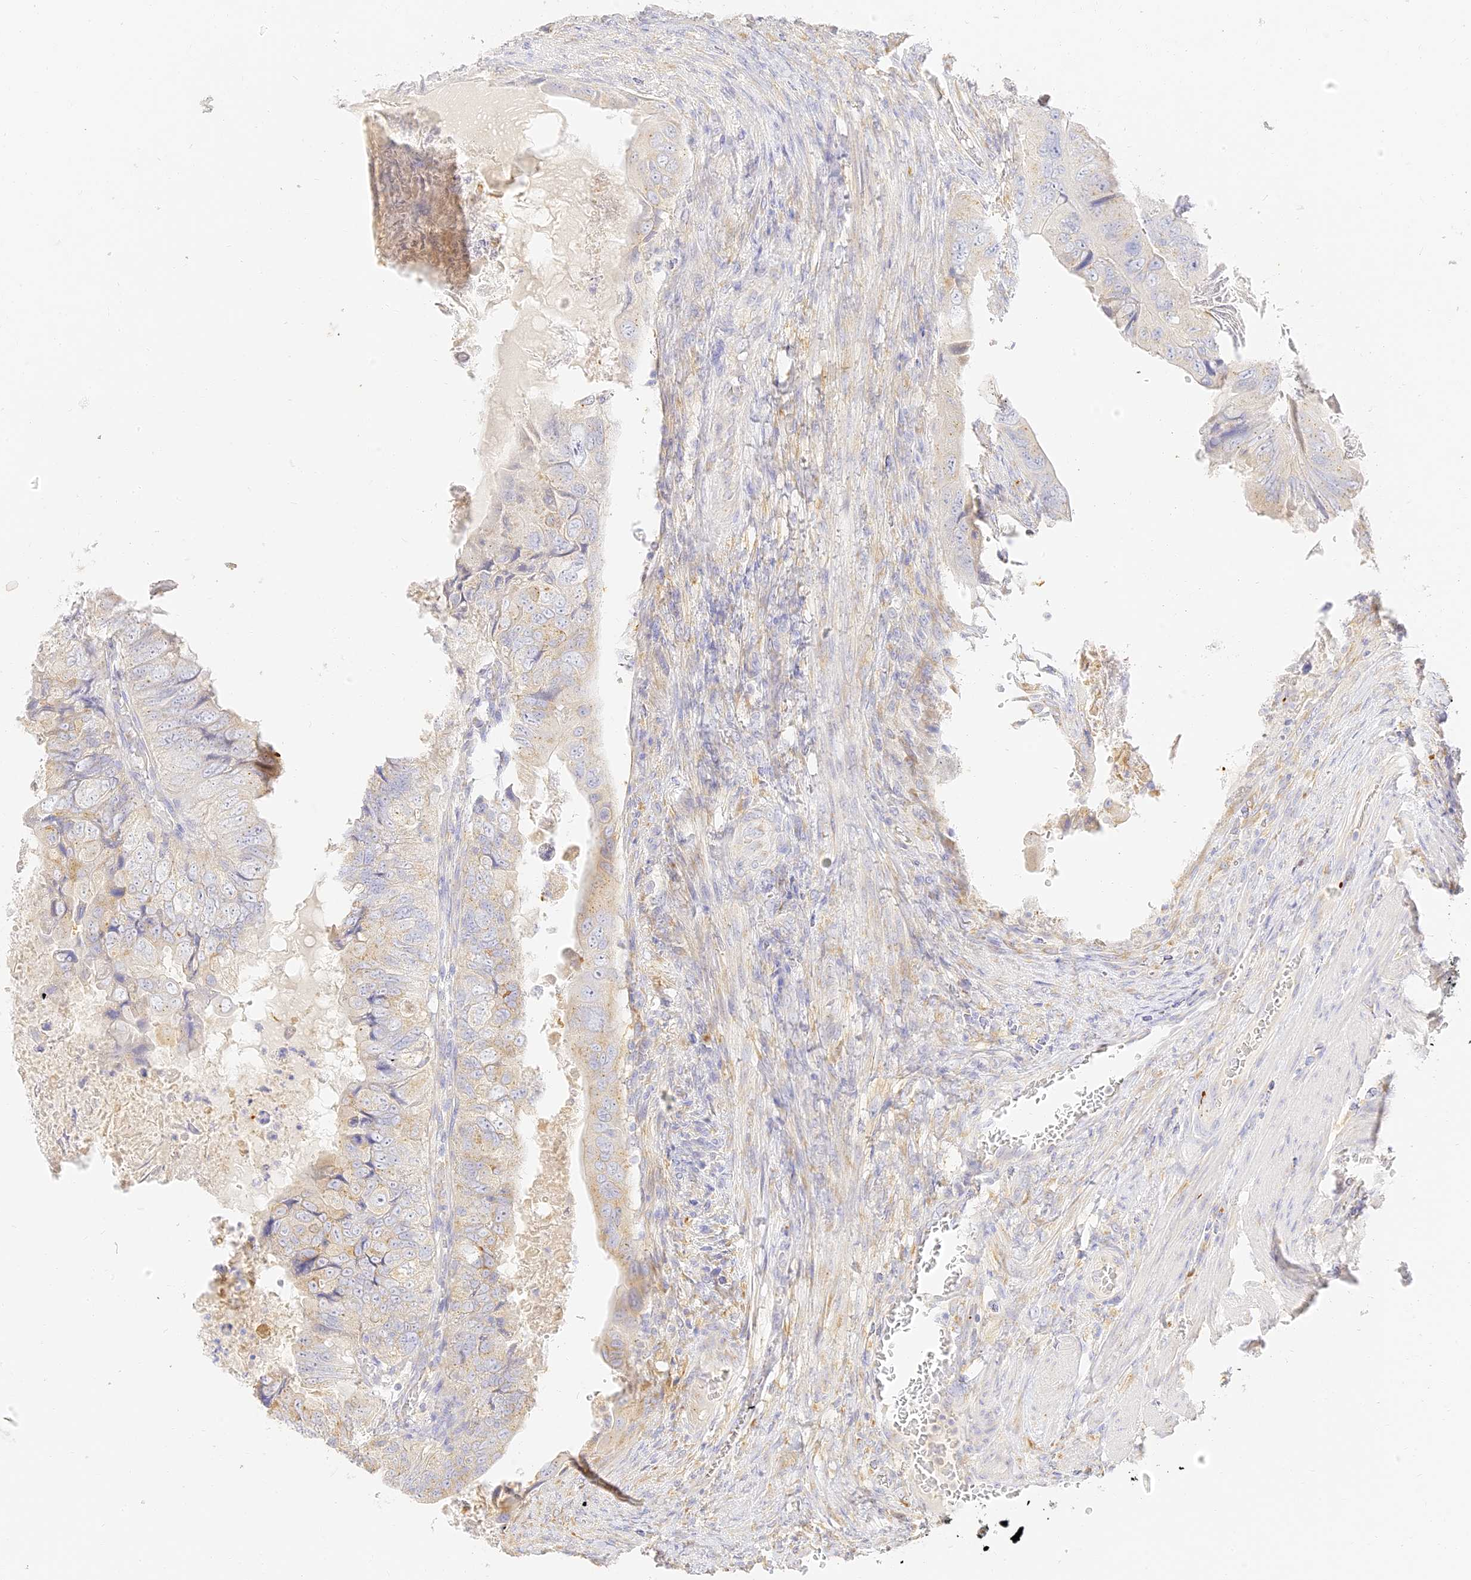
{"staining": {"intensity": "moderate", "quantity": "<25%", "location": "cytoplasmic/membranous"}, "tissue": "colorectal cancer", "cell_type": "Tumor cells", "image_type": "cancer", "snomed": [{"axis": "morphology", "description": "Adenocarcinoma, NOS"}, {"axis": "topography", "description": "Rectum"}], "caption": "Human colorectal adenocarcinoma stained with a protein marker demonstrates moderate staining in tumor cells.", "gene": "SEC13", "patient": {"sex": "male", "age": 63}}